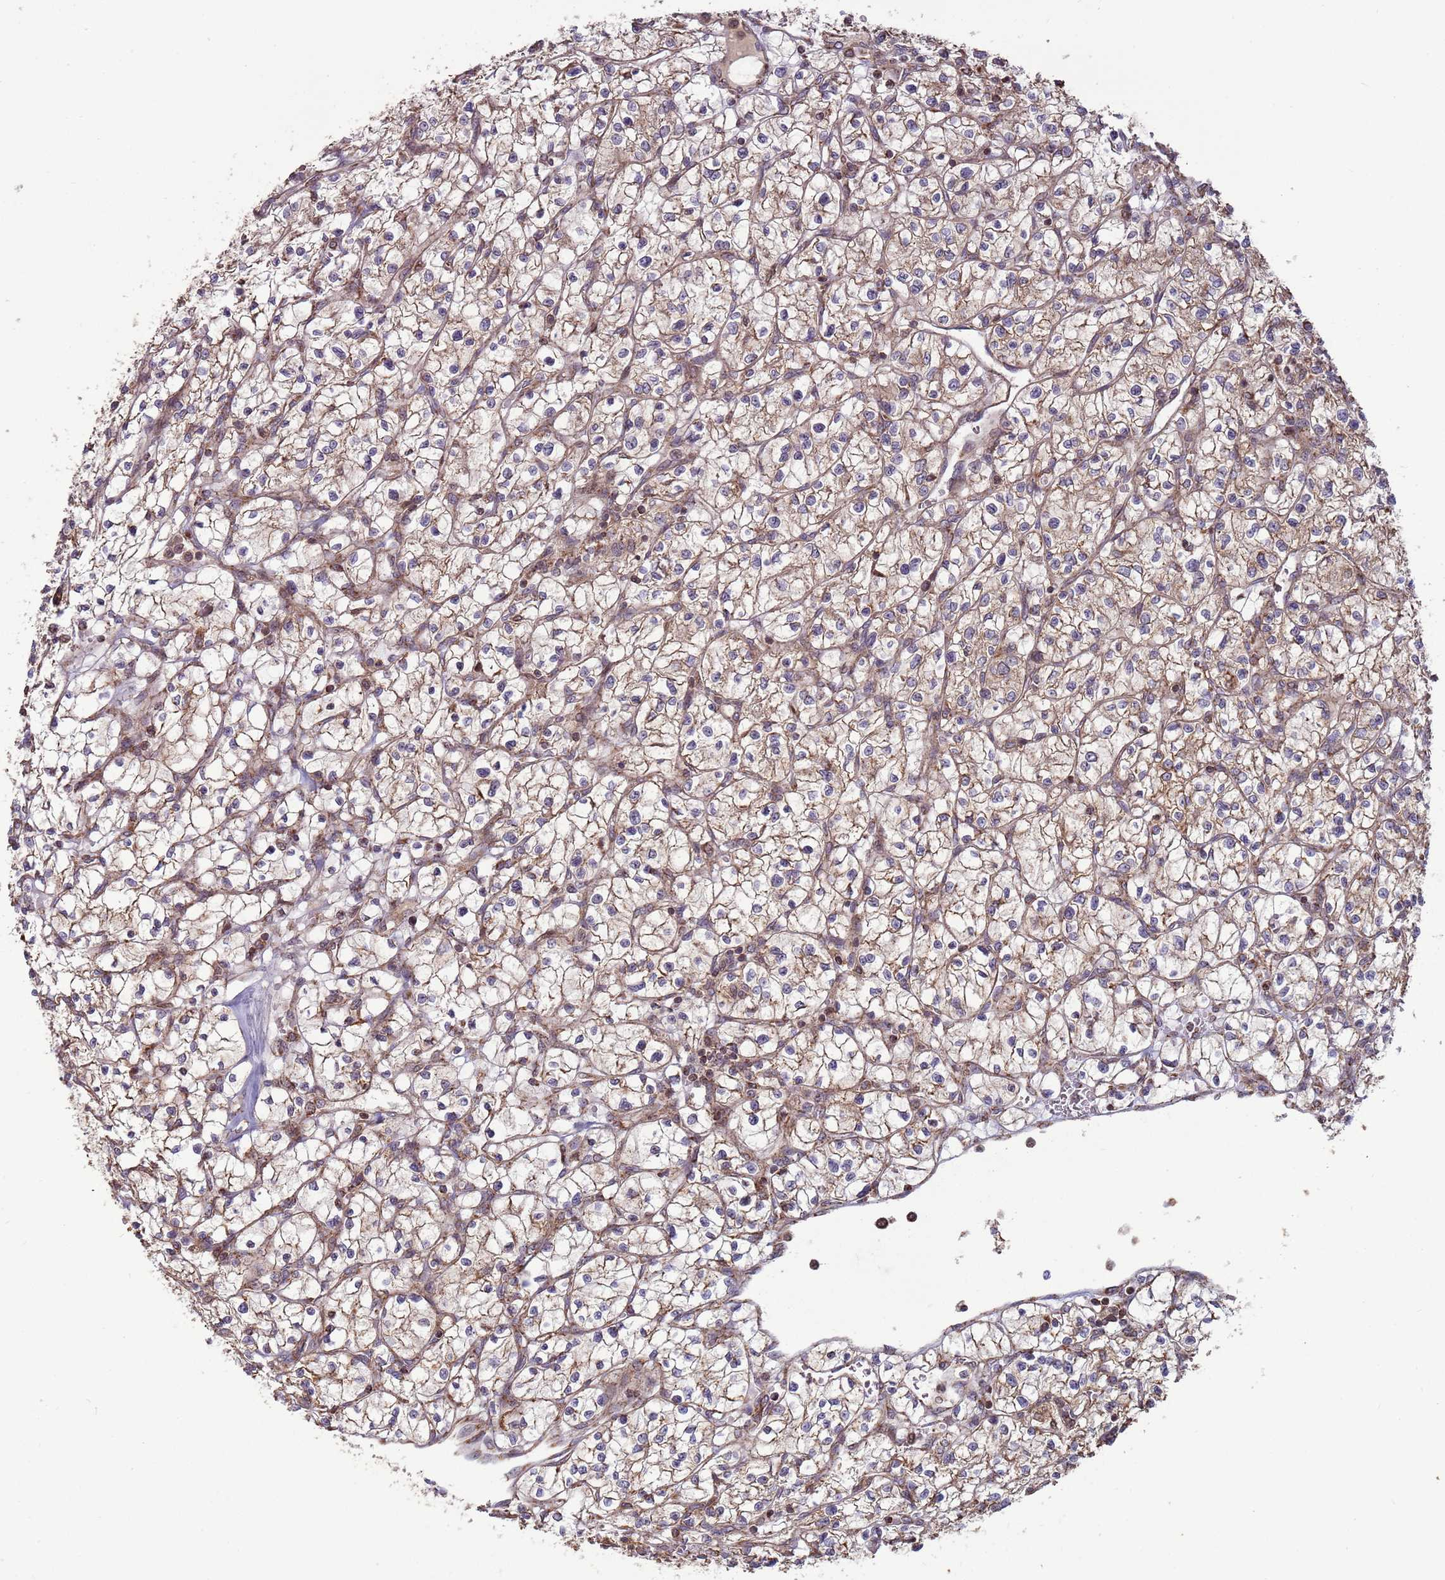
{"staining": {"intensity": "weak", "quantity": ">75%", "location": "cytoplasmic/membranous"}, "tissue": "renal cancer", "cell_type": "Tumor cells", "image_type": "cancer", "snomed": [{"axis": "morphology", "description": "Adenocarcinoma, NOS"}, {"axis": "topography", "description": "Kidney"}], "caption": "Weak cytoplasmic/membranous positivity for a protein is seen in approximately >75% of tumor cells of renal cancer using IHC.", "gene": "RCOR2", "patient": {"sex": "female", "age": 64}}